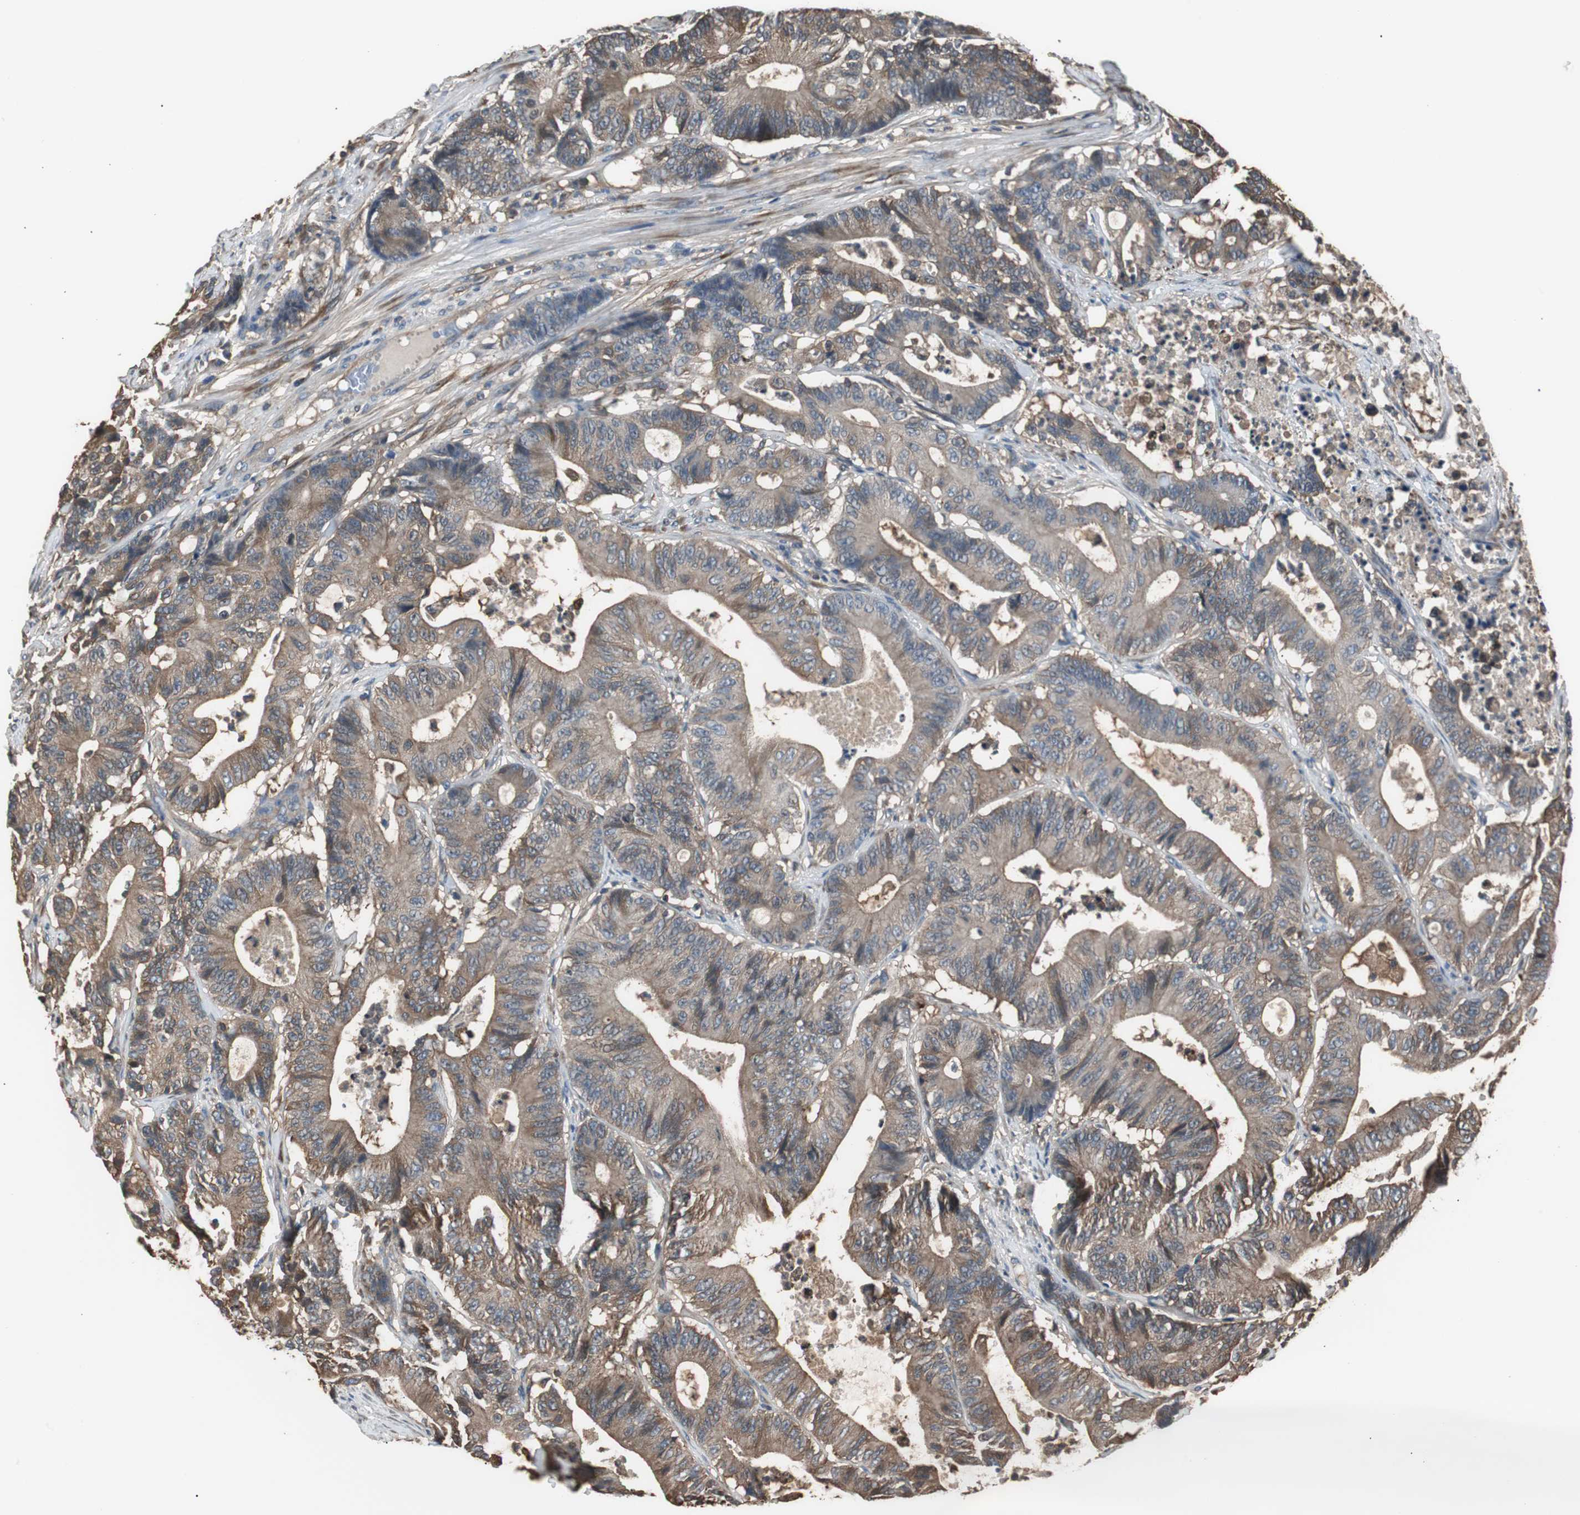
{"staining": {"intensity": "moderate", "quantity": ">75%", "location": "cytoplasmic/membranous"}, "tissue": "colorectal cancer", "cell_type": "Tumor cells", "image_type": "cancer", "snomed": [{"axis": "morphology", "description": "Adenocarcinoma, NOS"}, {"axis": "topography", "description": "Colon"}], "caption": "Brown immunohistochemical staining in adenocarcinoma (colorectal) demonstrates moderate cytoplasmic/membranous expression in approximately >75% of tumor cells.", "gene": "CAPNS1", "patient": {"sex": "female", "age": 84}}